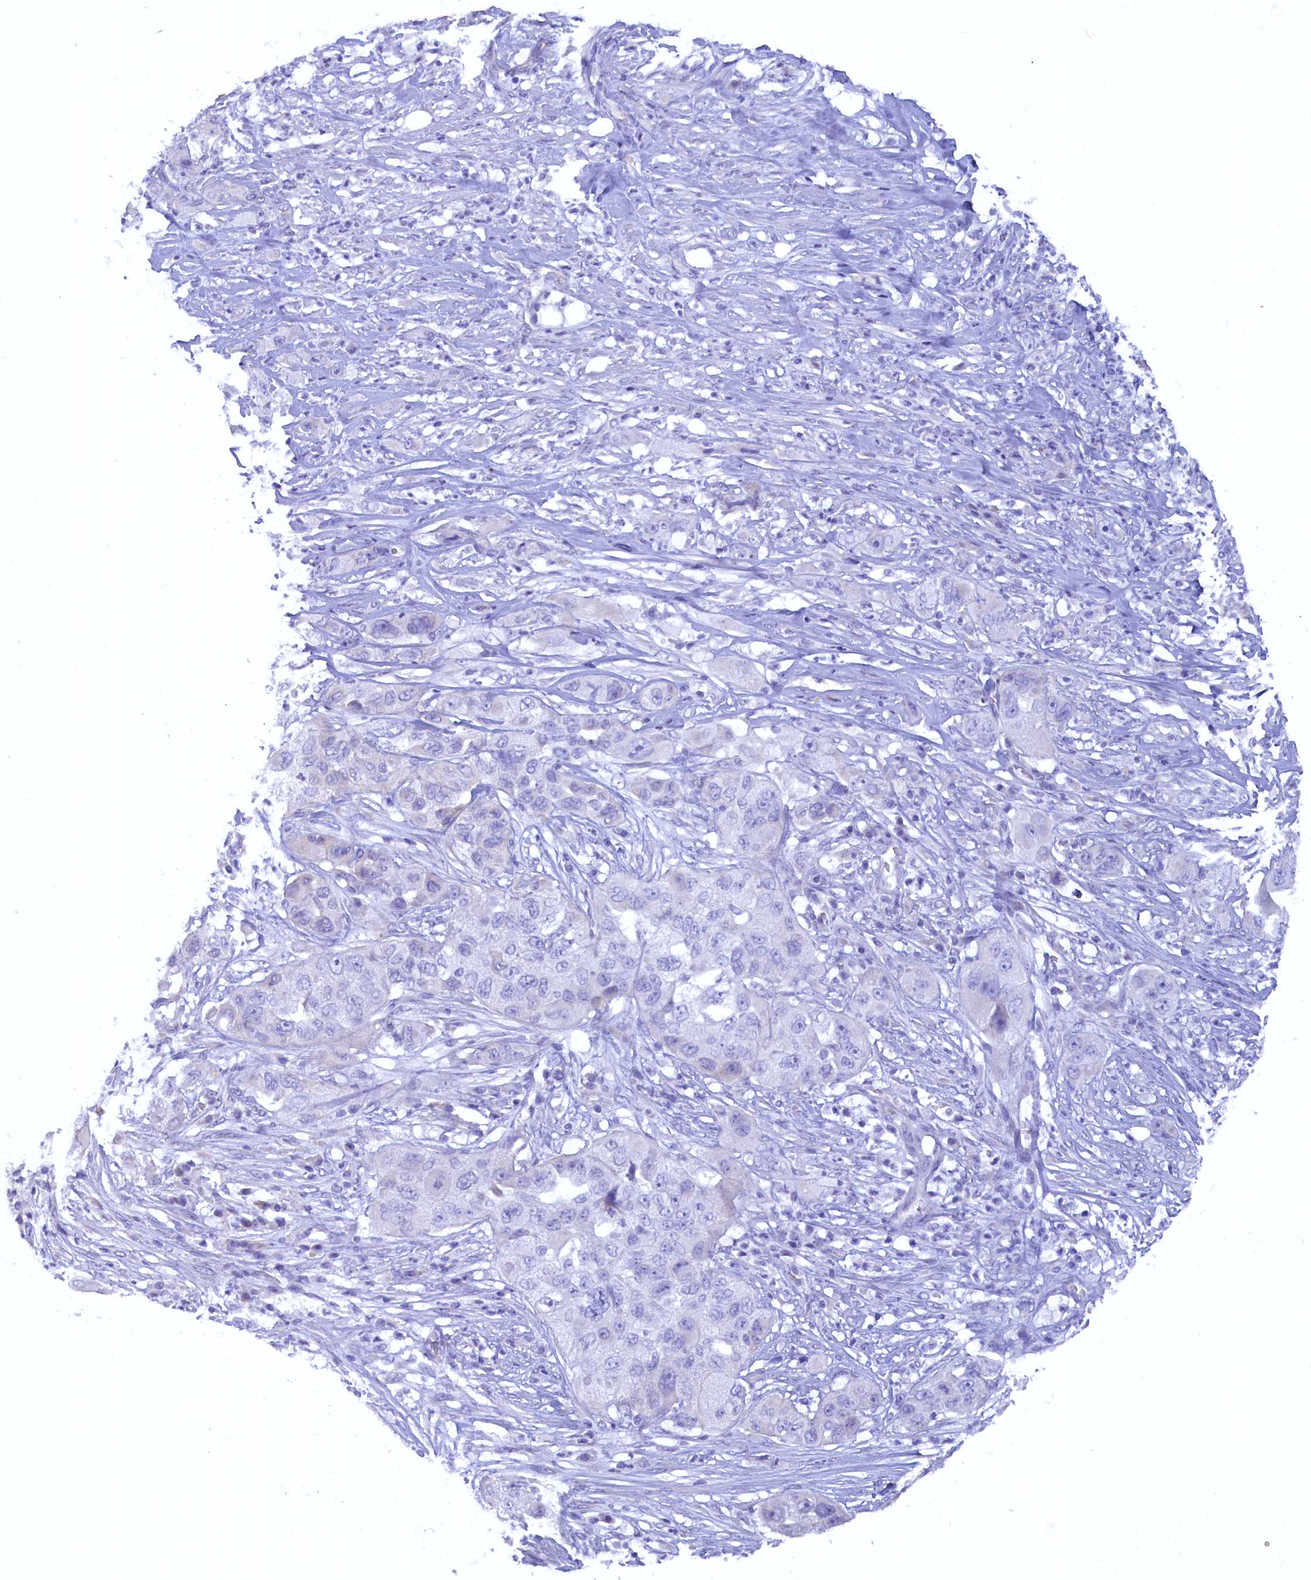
{"staining": {"intensity": "negative", "quantity": "none", "location": "none"}, "tissue": "pancreatic cancer", "cell_type": "Tumor cells", "image_type": "cancer", "snomed": [{"axis": "morphology", "description": "Adenocarcinoma, NOS"}, {"axis": "topography", "description": "Pancreas"}], "caption": "An image of adenocarcinoma (pancreatic) stained for a protein displays no brown staining in tumor cells. Nuclei are stained in blue.", "gene": "ZSWIM4", "patient": {"sex": "female", "age": 78}}